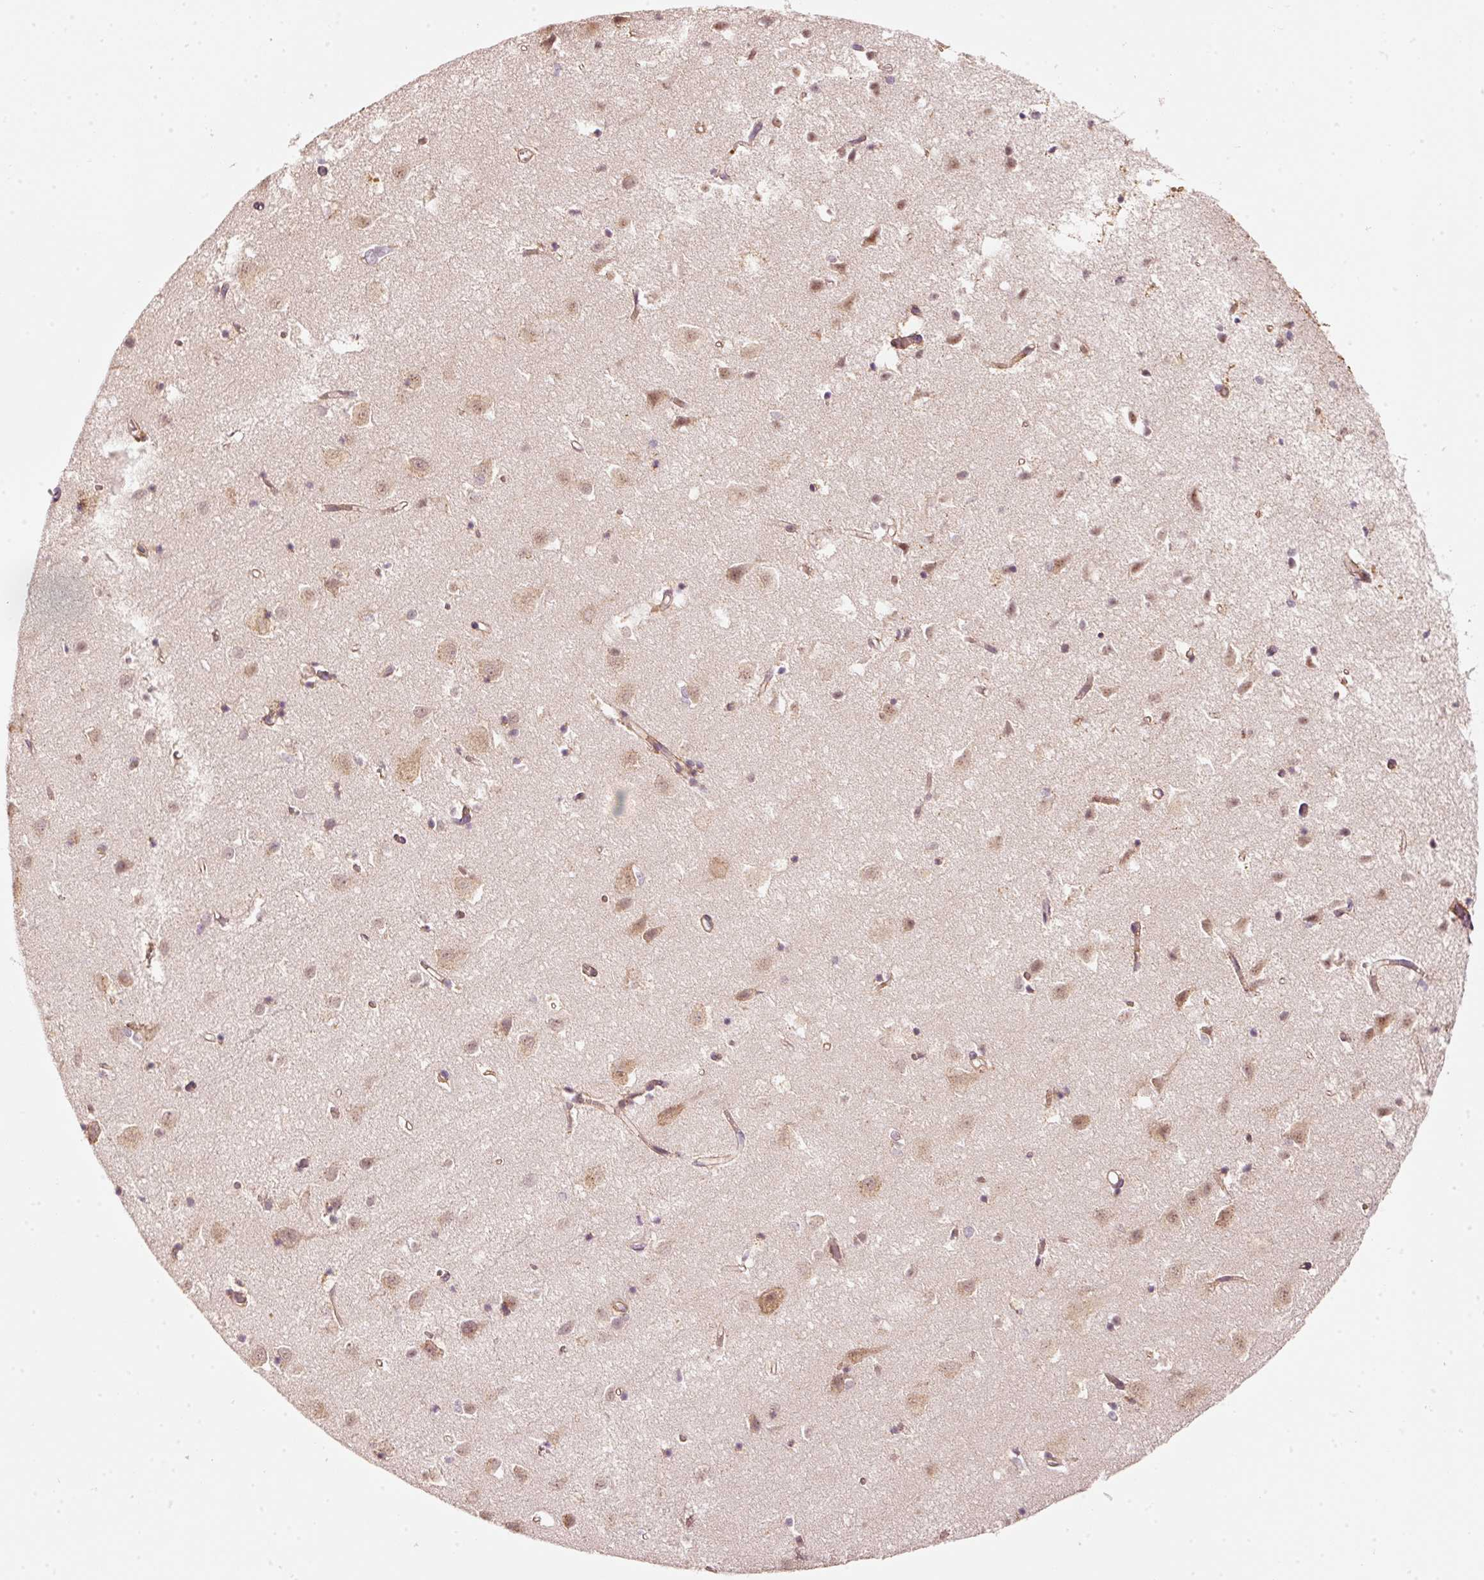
{"staining": {"intensity": "moderate", "quantity": ">75%", "location": "cytoplasmic/membranous"}, "tissue": "cerebral cortex", "cell_type": "Endothelial cells", "image_type": "normal", "snomed": [{"axis": "morphology", "description": "Normal tissue, NOS"}, {"axis": "topography", "description": "Cerebral cortex"}], "caption": "Protein expression by immunohistochemistry (IHC) reveals moderate cytoplasmic/membranous positivity in about >75% of endothelial cells in benign cerebral cortex.", "gene": "ARHGAP22", "patient": {"sex": "male", "age": 70}}